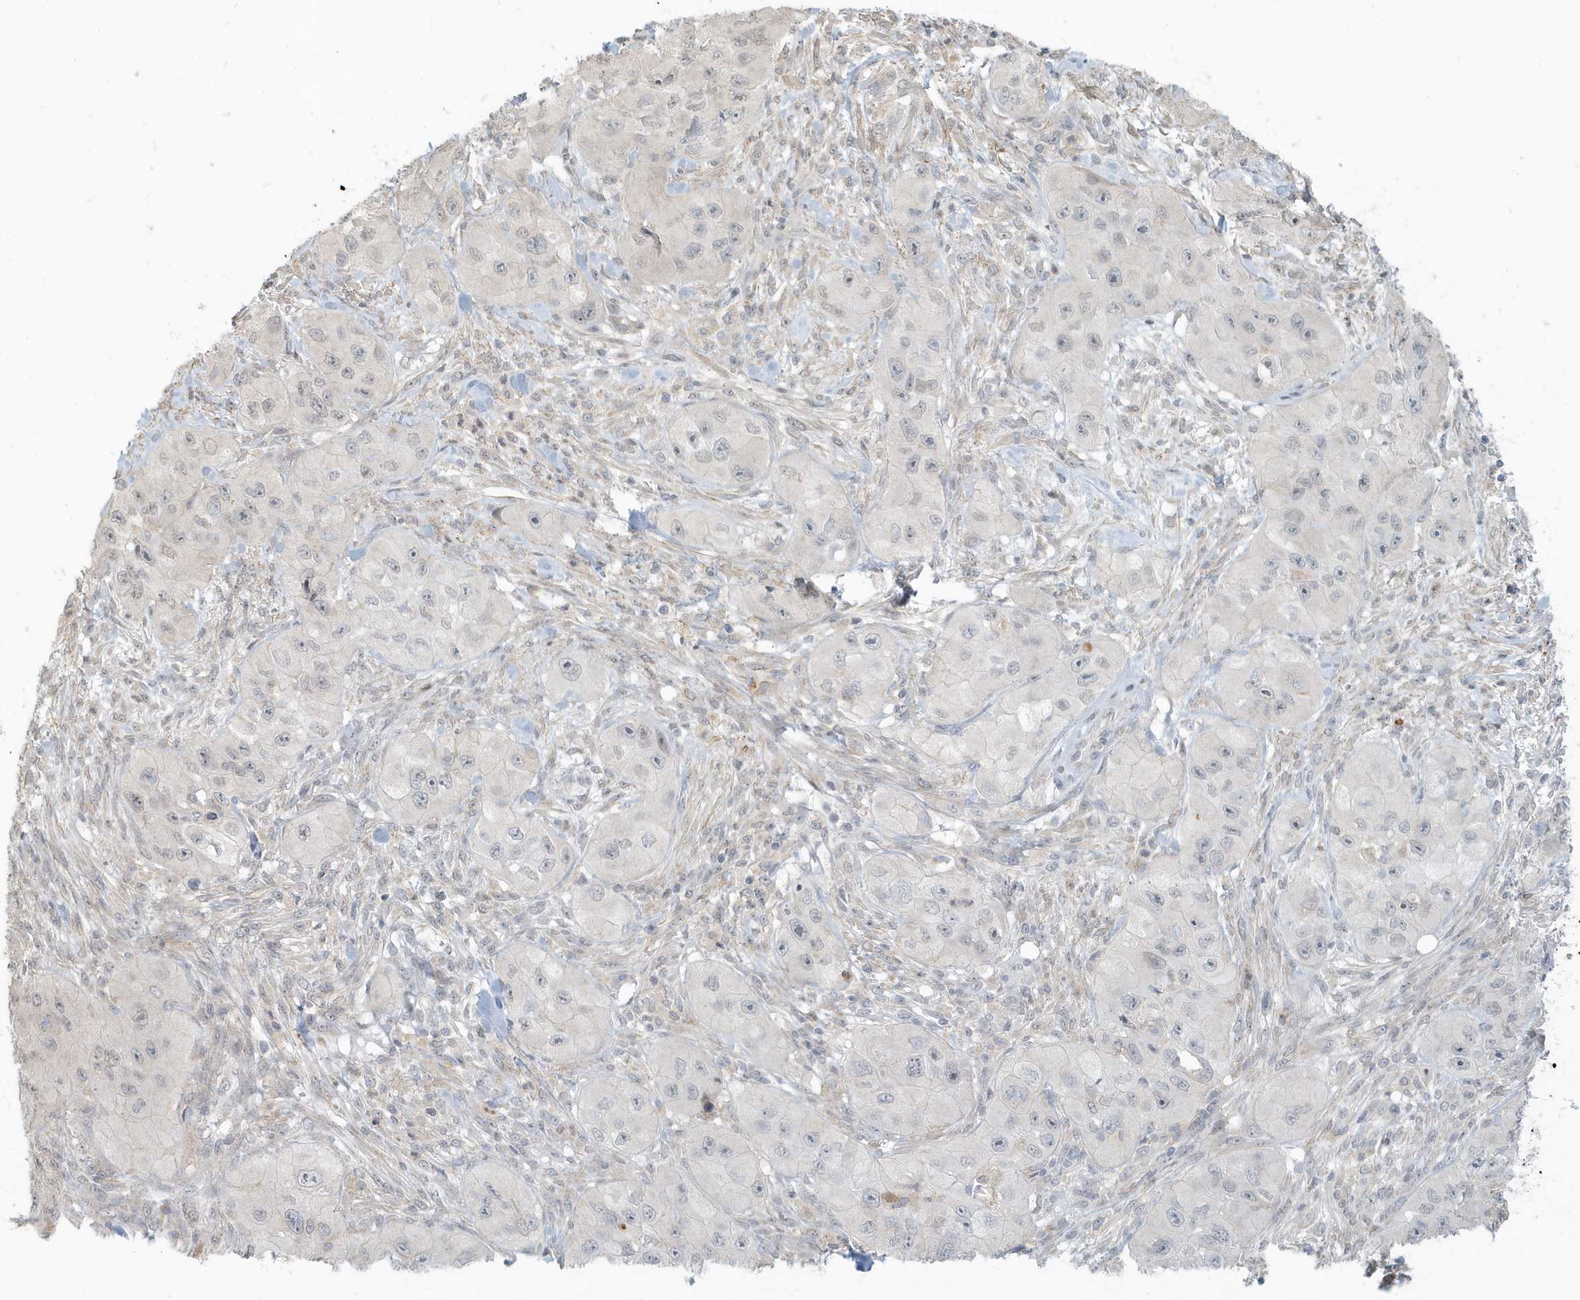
{"staining": {"intensity": "negative", "quantity": "none", "location": "none"}, "tissue": "skin cancer", "cell_type": "Tumor cells", "image_type": "cancer", "snomed": [{"axis": "morphology", "description": "Squamous cell carcinoma, NOS"}, {"axis": "topography", "description": "Skin"}, {"axis": "topography", "description": "Subcutis"}], "caption": "Human skin cancer stained for a protein using immunohistochemistry (IHC) shows no expression in tumor cells.", "gene": "NAPB", "patient": {"sex": "male", "age": 73}}